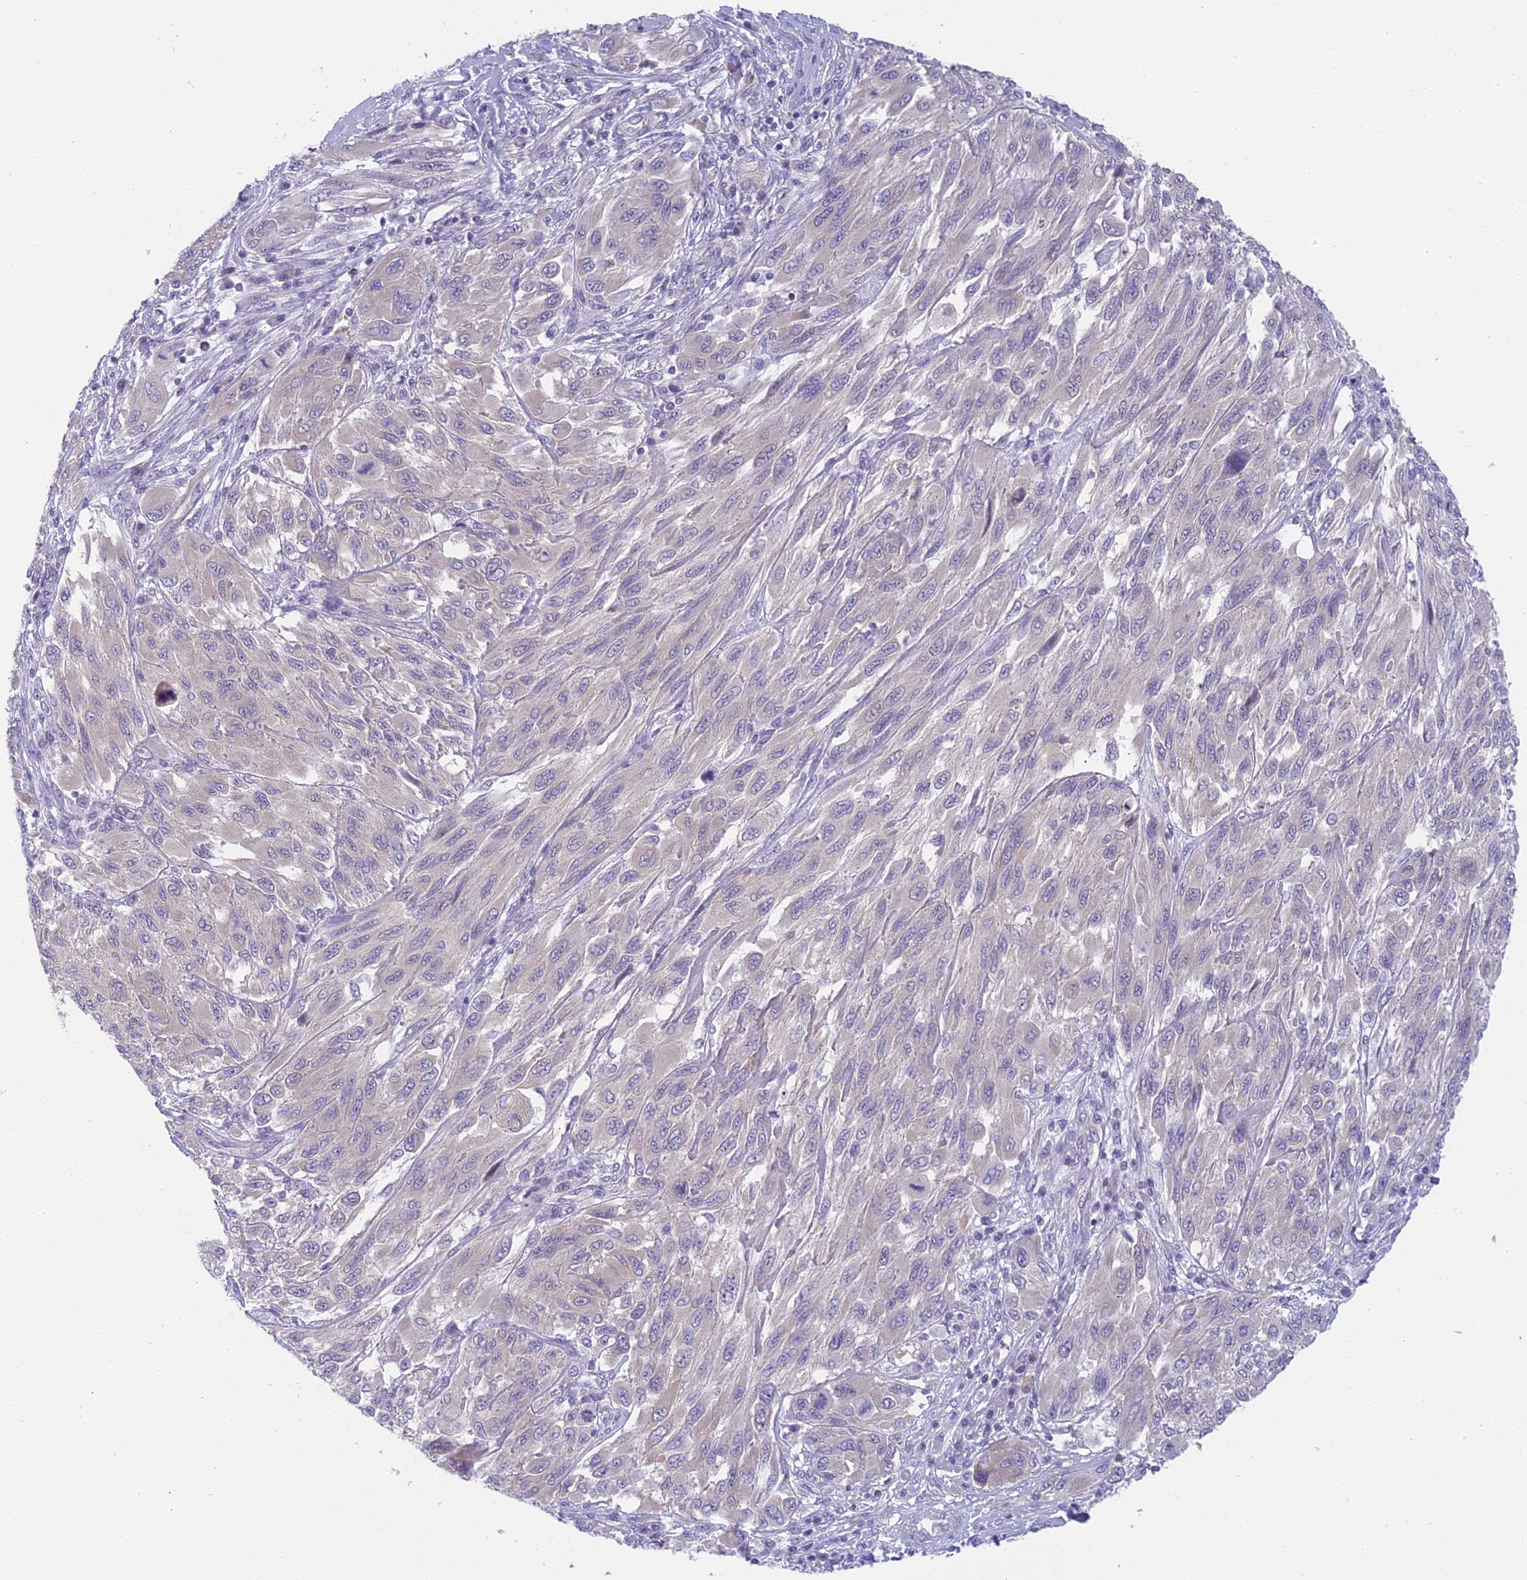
{"staining": {"intensity": "negative", "quantity": "none", "location": "none"}, "tissue": "melanoma", "cell_type": "Tumor cells", "image_type": "cancer", "snomed": [{"axis": "morphology", "description": "Malignant melanoma, NOS"}, {"axis": "topography", "description": "Skin"}], "caption": "The IHC histopathology image has no significant staining in tumor cells of malignant melanoma tissue.", "gene": "ARHGEF37", "patient": {"sex": "female", "age": 91}}